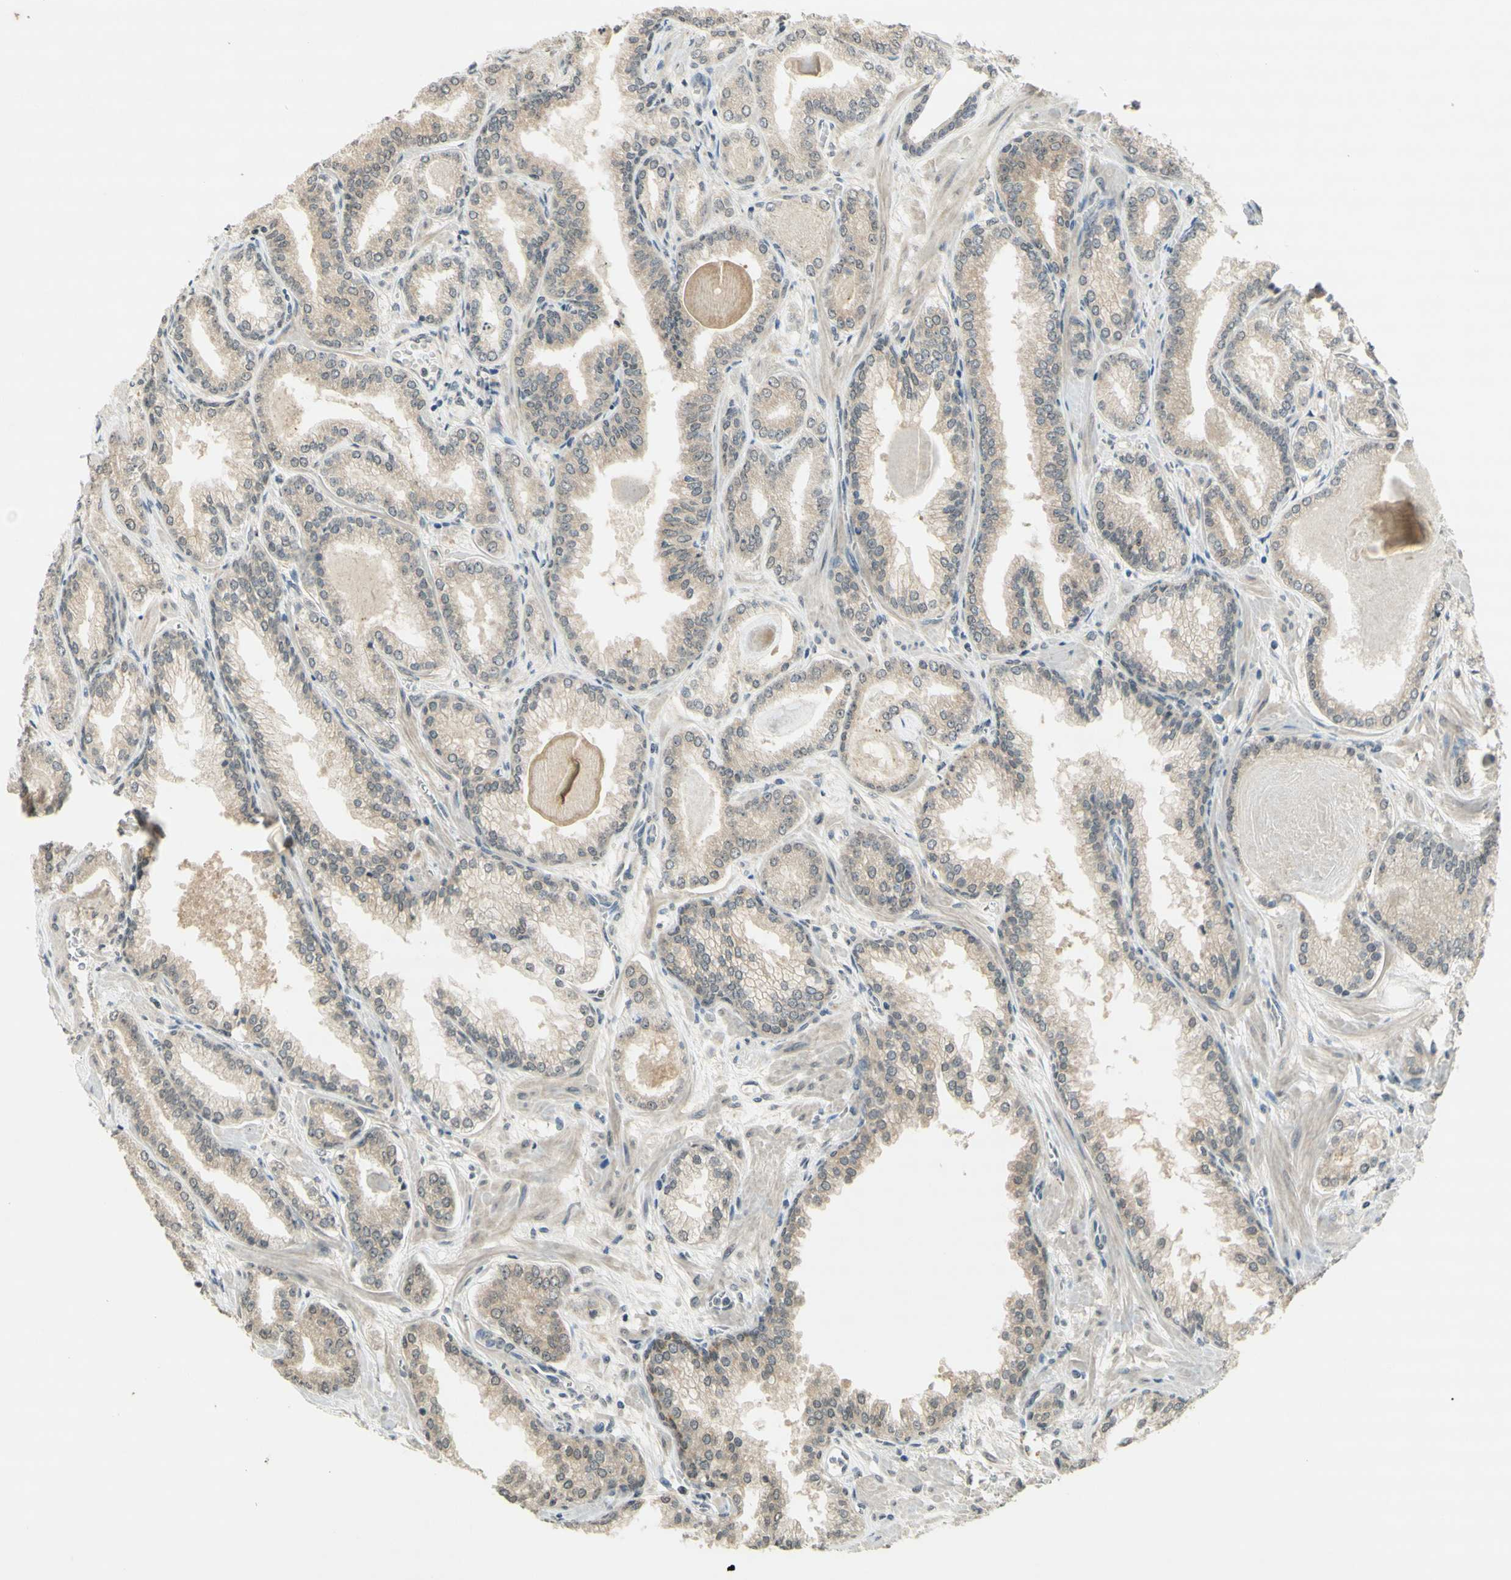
{"staining": {"intensity": "weak", "quantity": ">75%", "location": "cytoplasmic/membranous"}, "tissue": "prostate cancer", "cell_type": "Tumor cells", "image_type": "cancer", "snomed": [{"axis": "morphology", "description": "Adenocarcinoma, Low grade"}, {"axis": "topography", "description": "Prostate"}], "caption": "A brown stain highlights weak cytoplasmic/membranous positivity of a protein in prostate cancer tumor cells. The protein of interest is shown in brown color, while the nuclei are stained blue.", "gene": "GLI1", "patient": {"sex": "male", "age": 59}}